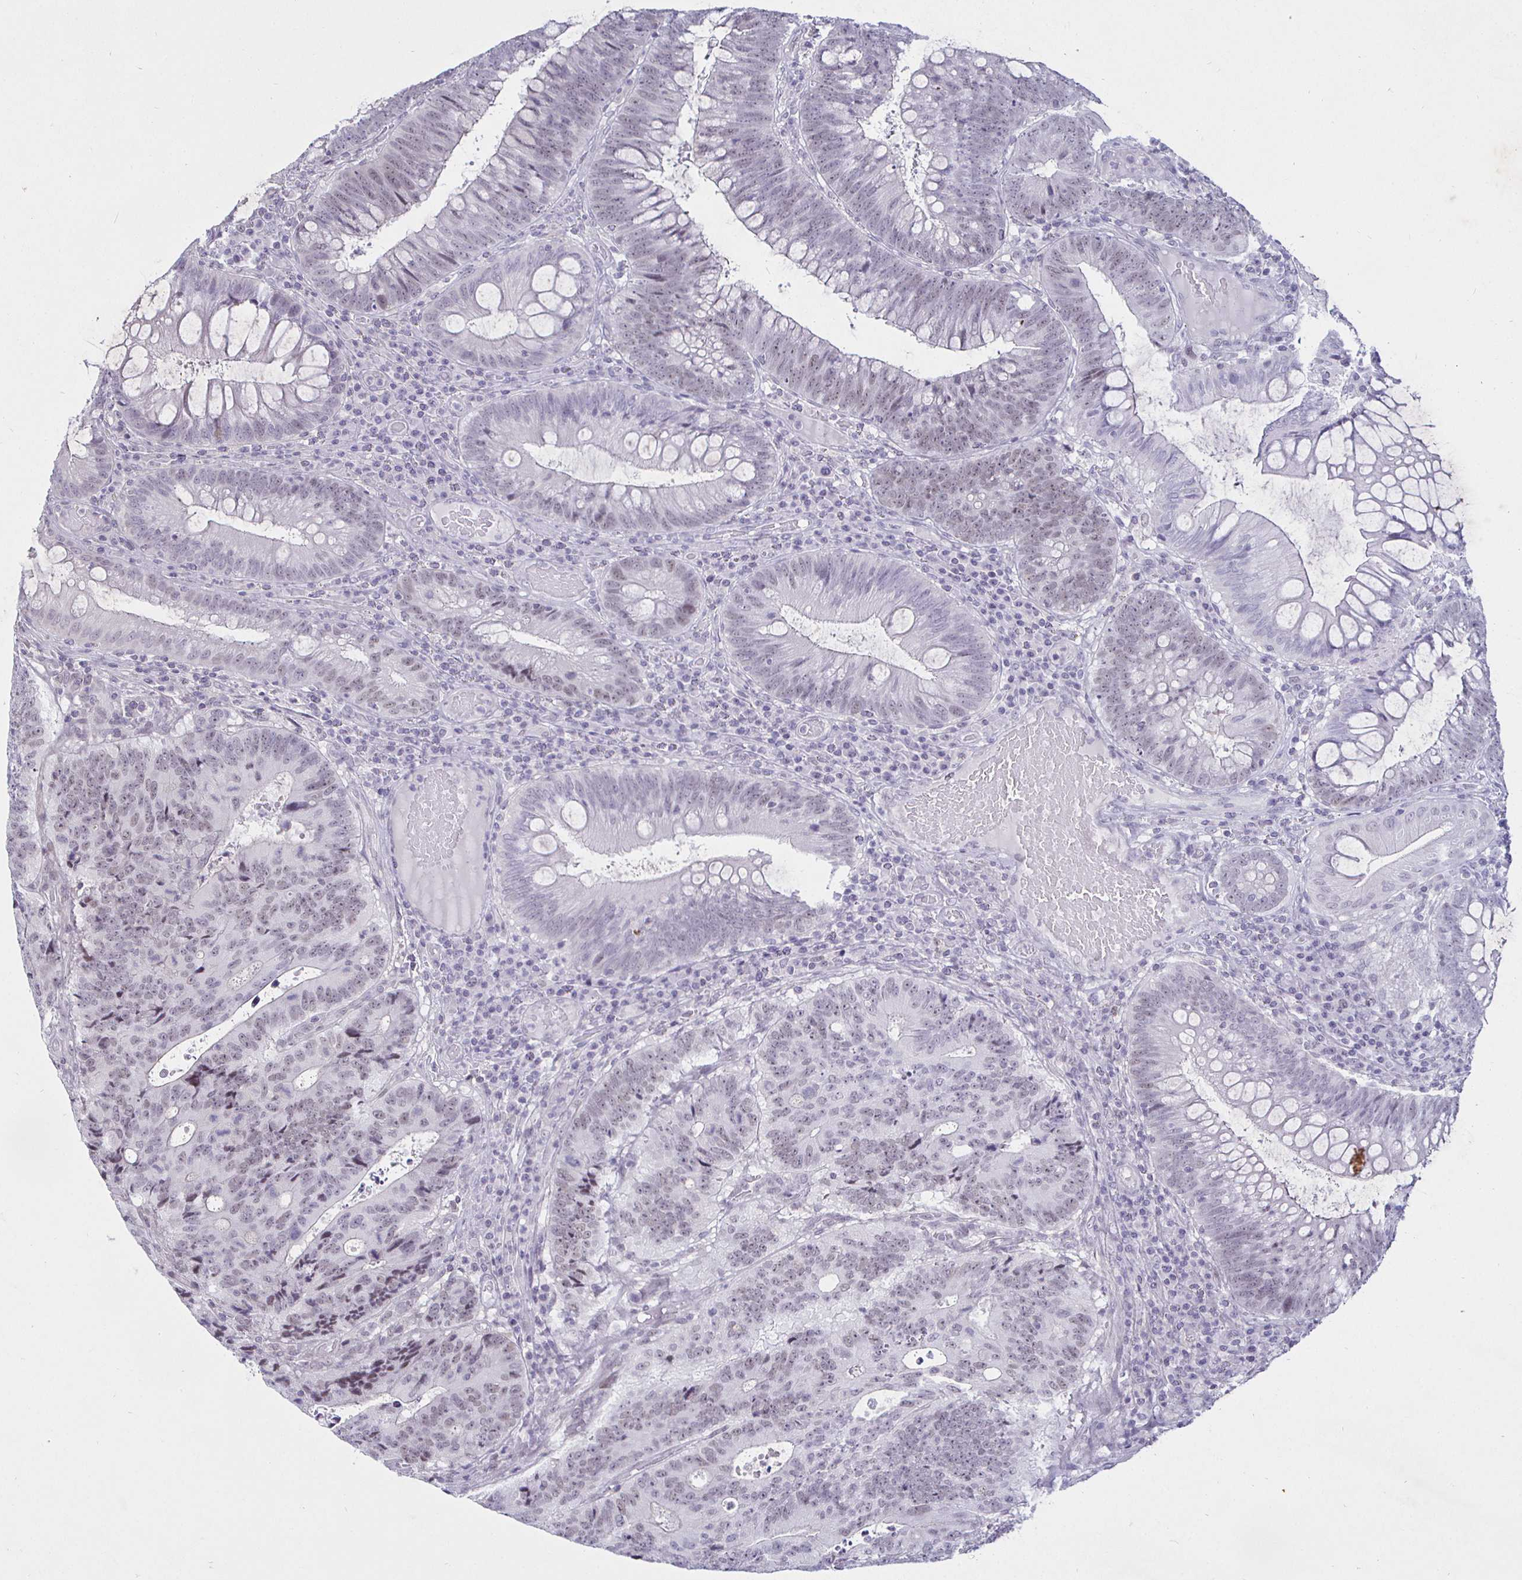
{"staining": {"intensity": "weak", "quantity": "<25%", "location": "nuclear"}, "tissue": "colorectal cancer", "cell_type": "Tumor cells", "image_type": "cancer", "snomed": [{"axis": "morphology", "description": "Adenocarcinoma, NOS"}, {"axis": "topography", "description": "Colon"}], "caption": "DAB immunohistochemical staining of colorectal cancer (adenocarcinoma) shows no significant expression in tumor cells. The staining is performed using DAB brown chromogen with nuclei counter-stained in using hematoxylin.", "gene": "MLH1", "patient": {"sex": "male", "age": 62}}